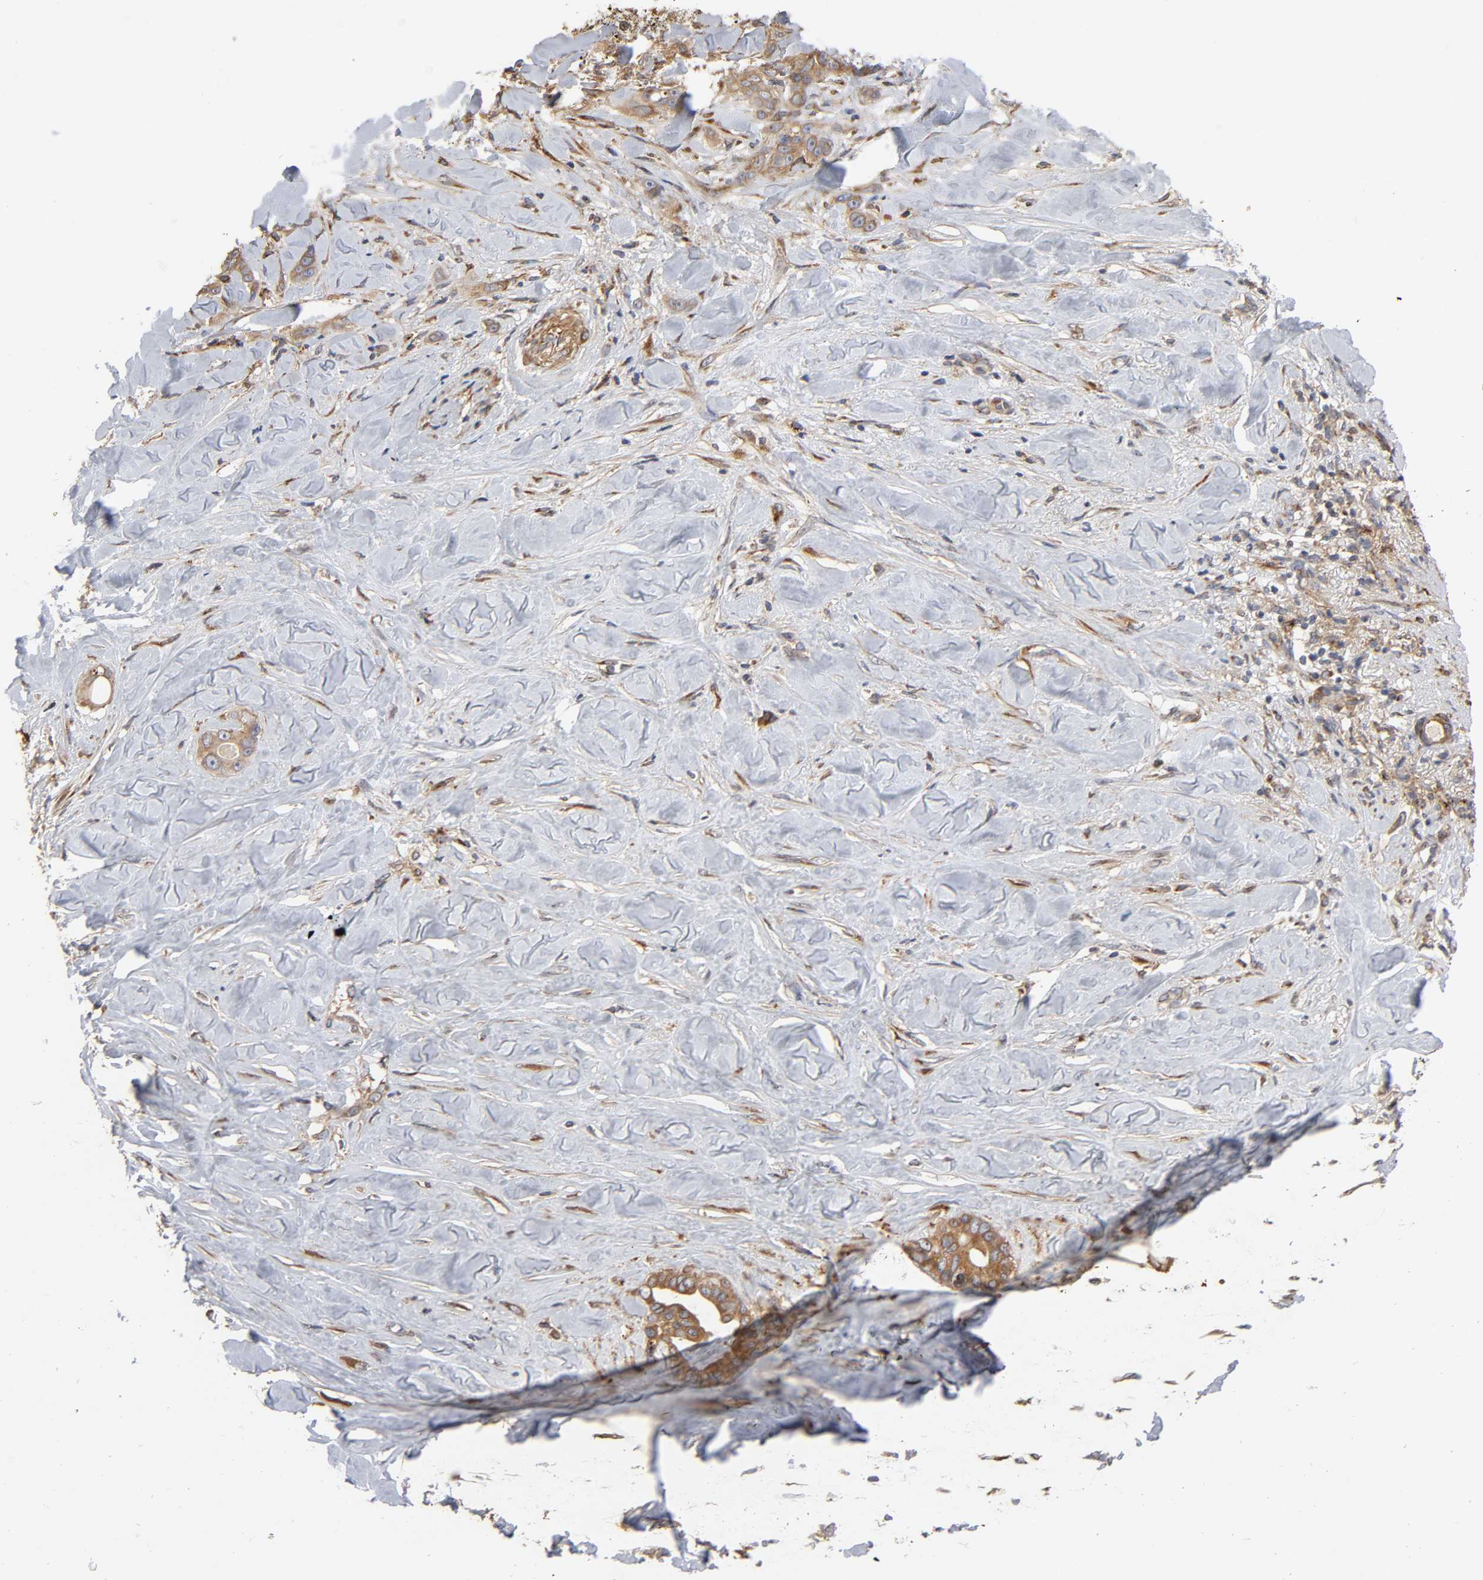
{"staining": {"intensity": "moderate", "quantity": ">75%", "location": "cytoplasmic/membranous"}, "tissue": "liver cancer", "cell_type": "Tumor cells", "image_type": "cancer", "snomed": [{"axis": "morphology", "description": "Cholangiocarcinoma"}, {"axis": "topography", "description": "Liver"}], "caption": "A brown stain highlights moderate cytoplasmic/membranous expression of a protein in cholangiocarcinoma (liver) tumor cells. The staining was performed using DAB (3,3'-diaminobenzidine) to visualize the protein expression in brown, while the nuclei were stained in blue with hematoxylin (Magnification: 20x).", "gene": "GNPTG", "patient": {"sex": "female", "age": 67}}